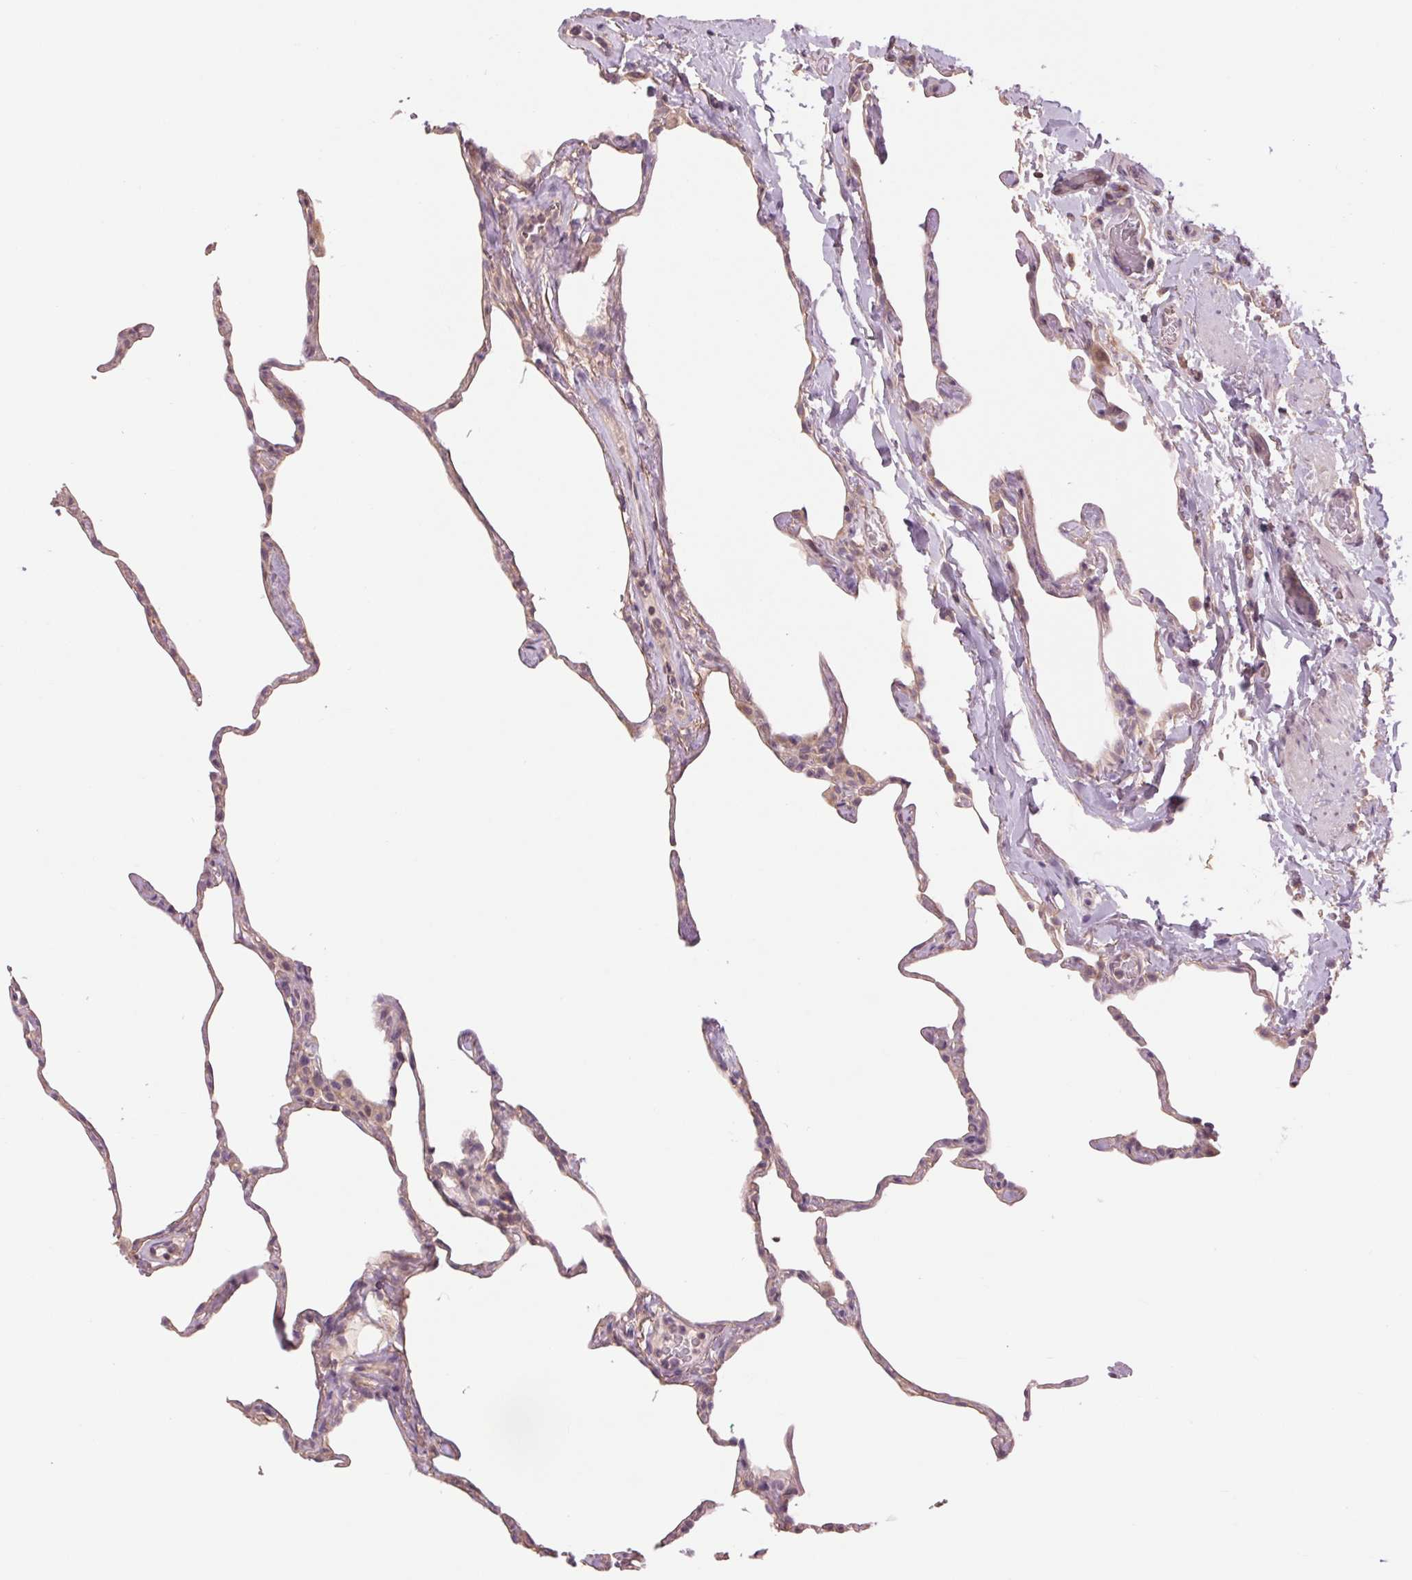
{"staining": {"intensity": "negative", "quantity": "none", "location": "none"}, "tissue": "lung", "cell_type": "Alveolar cells", "image_type": "normal", "snomed": [{"axis": "morphology", "description": "Normal tissue, NOS"}, {"axis": "topography", "description": "Lung"}], "caption": "A high-resolution image shows immunohistochemistry staining of normal lung, which shows no significant expression in alveolar cells.", "gene": "SH3RF2", "patient": {"sex": "male", "age": 65}}